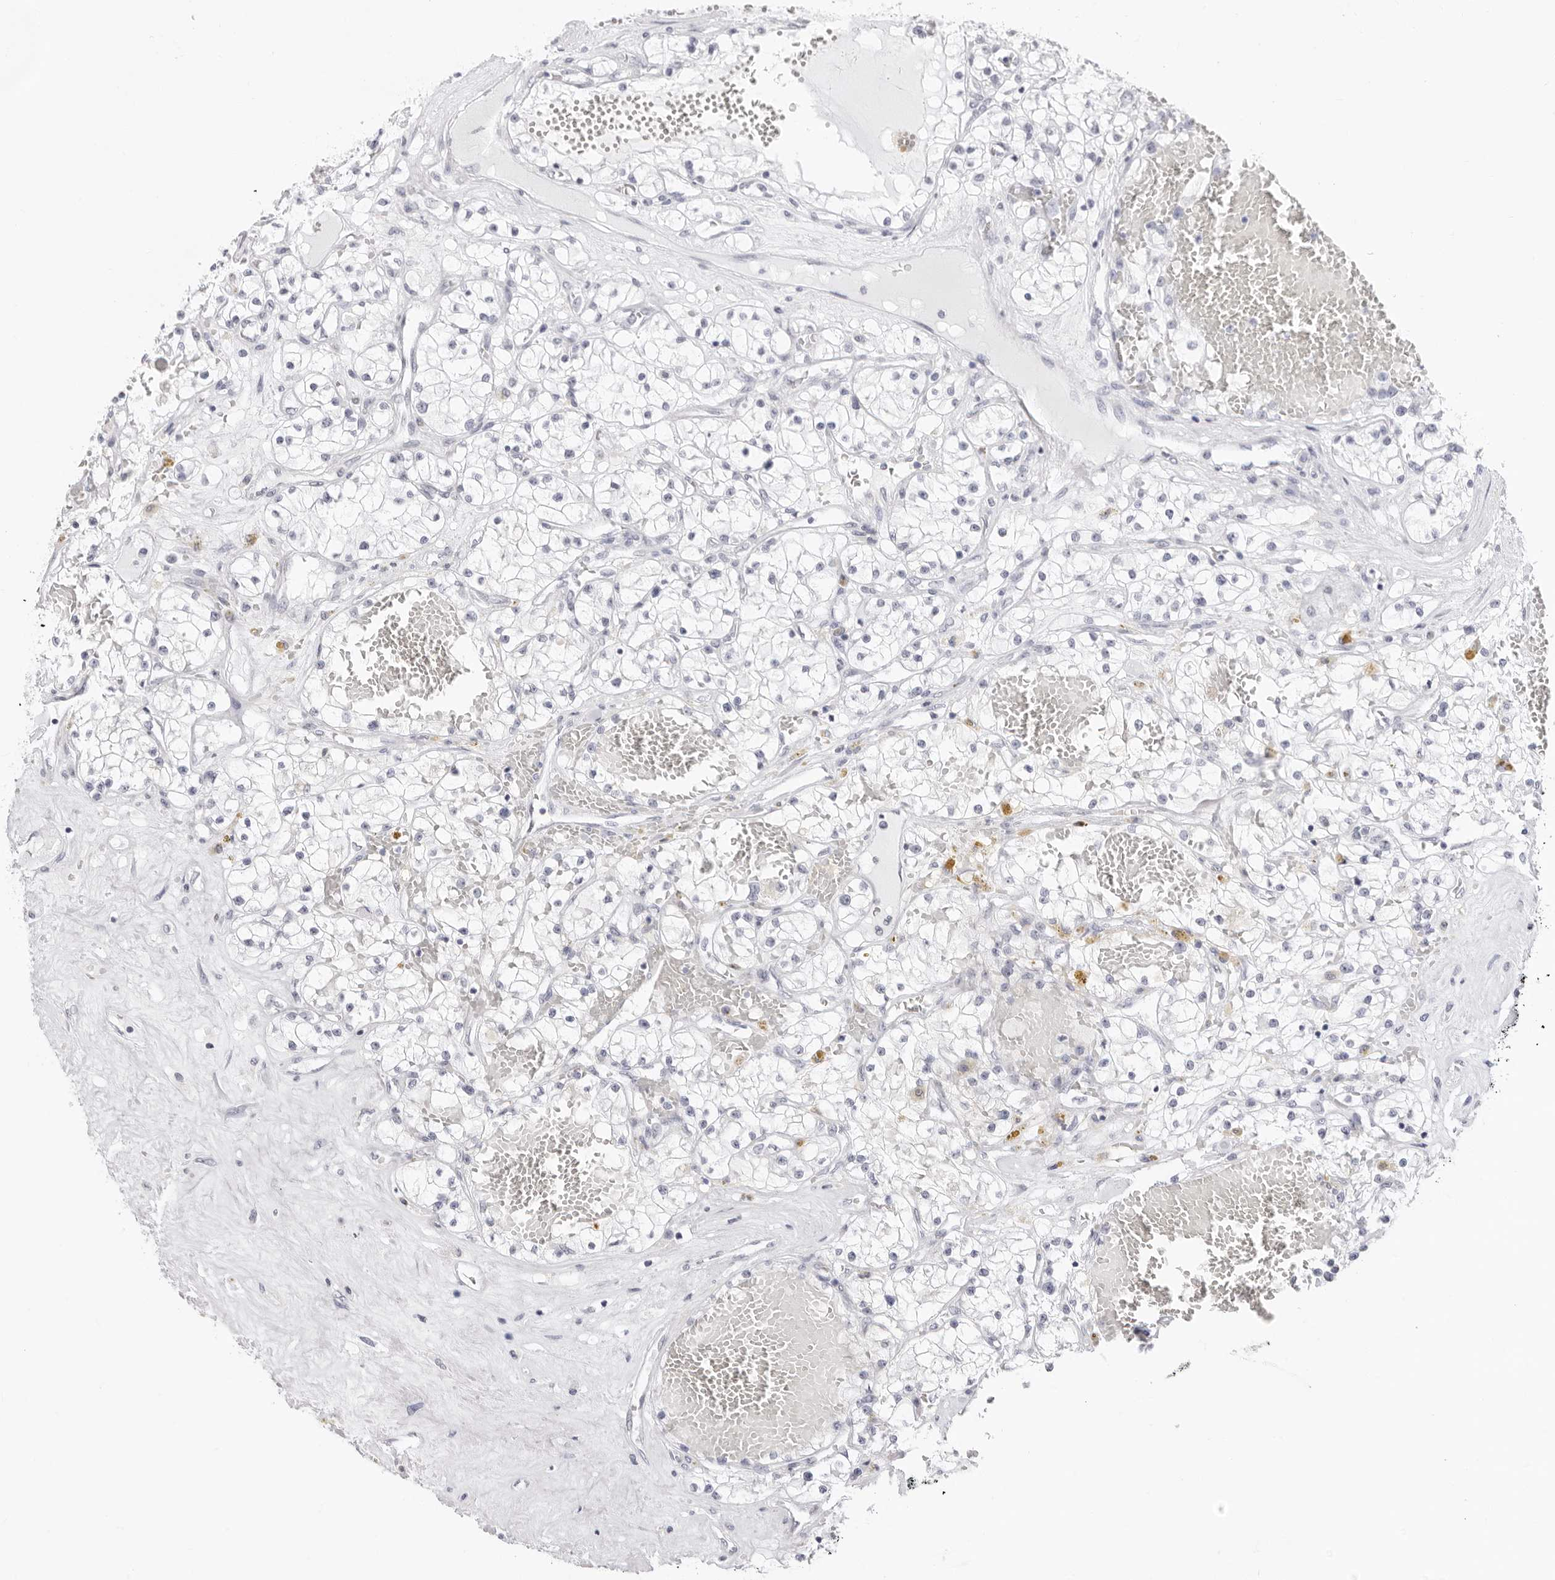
{"staining": {"intensity": "negative", "quantity": "none", "location": "none"}, "tissue": "renal cancer", "cell_type": "Tumor cells", "image_type": "cancer", "snomed": [{"axis": "morphology", "description": "Normal tissue, NOS"}, {"axis": "morphology", "description": "Adenocarcinoma, NOS"}, {"axis": "topography", "description": "Kidney"}], "caption": "This is an immunohistochemistry photomicrograph of renal cancer (adenocarcinoma). There is no expression in tumor cells.", "gene": "FDPS", "patient": {"sex": "male", "age": 68}}